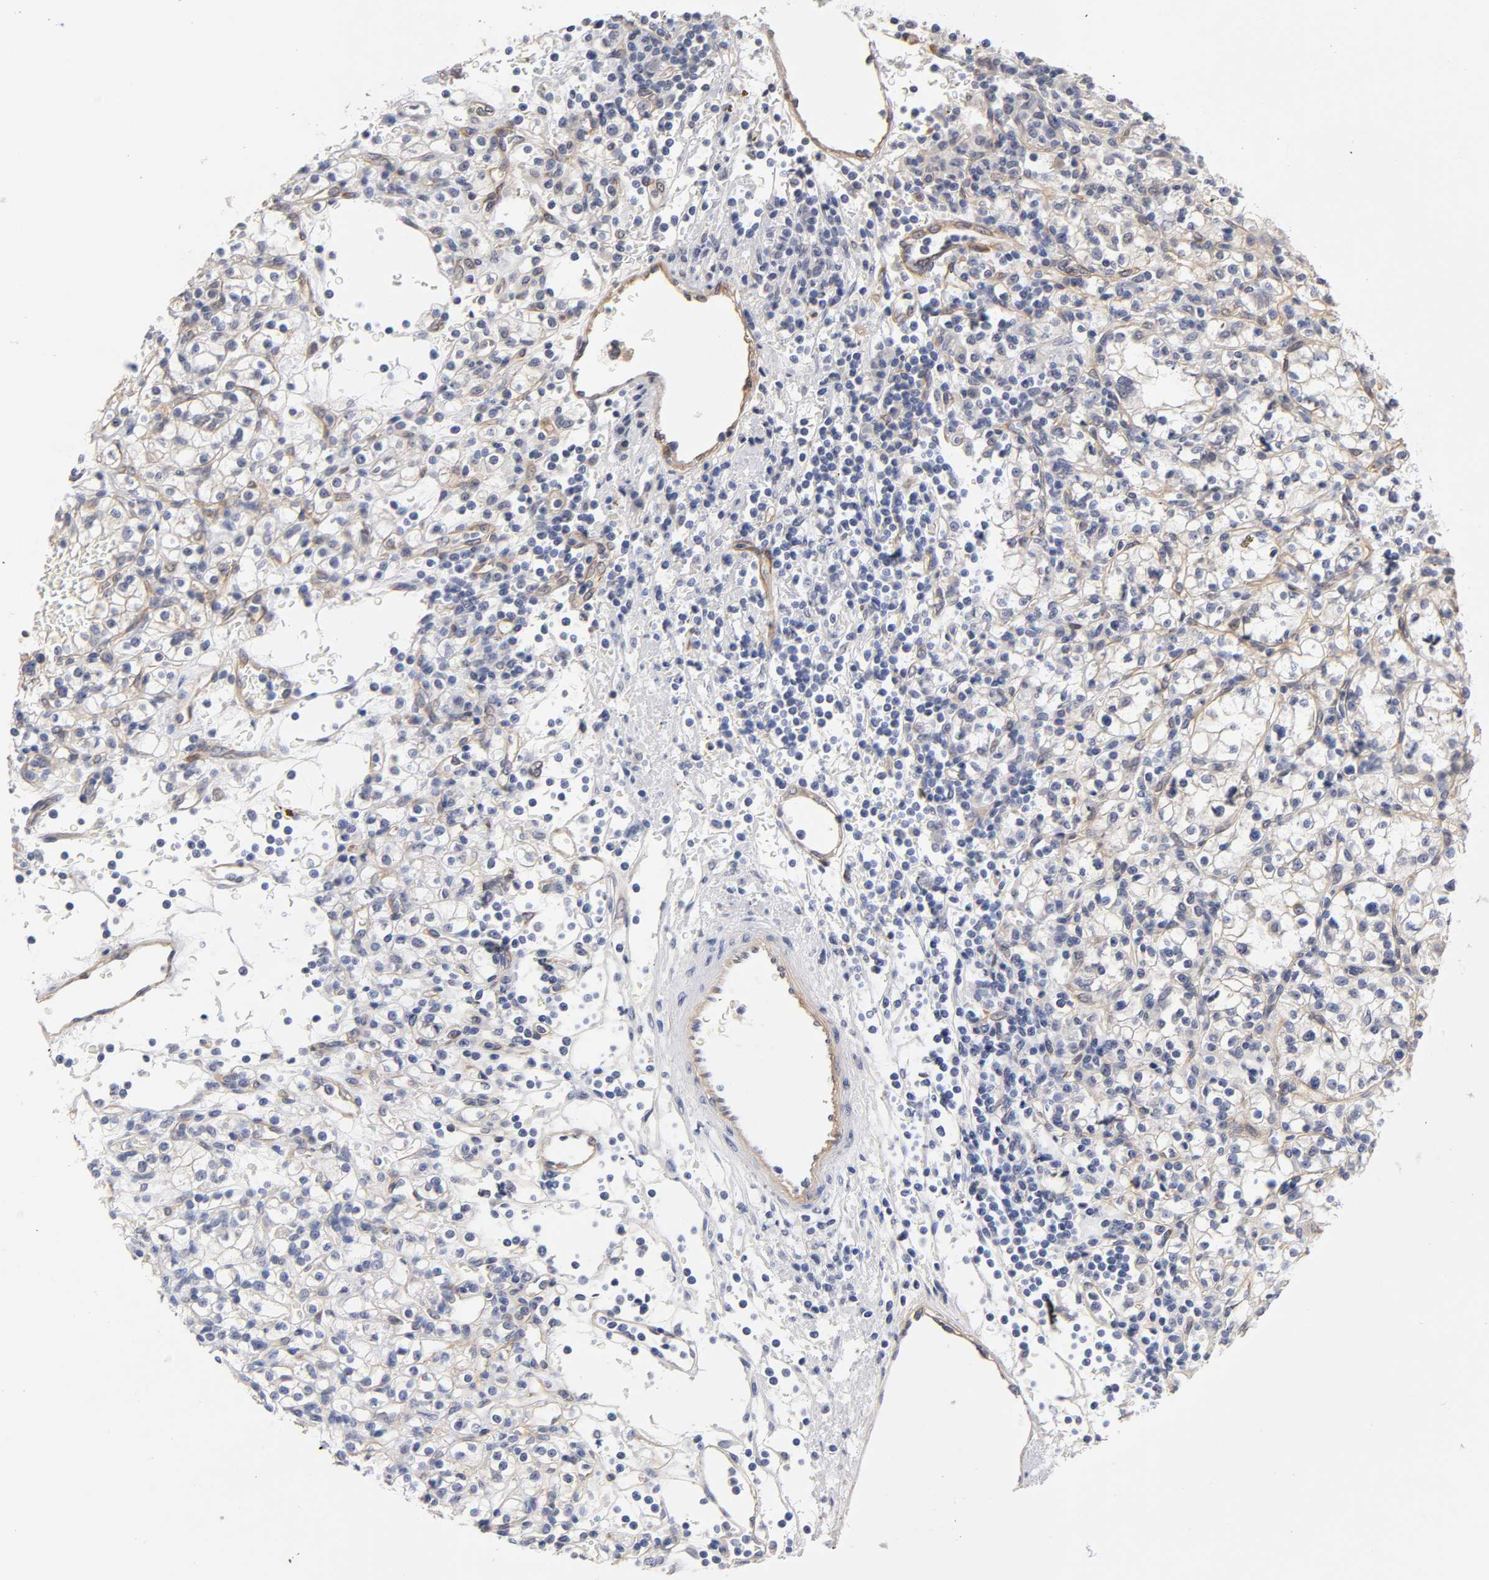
{"staining": {"intensity": "negative", "quantity": "none", "location": "none"}, "tissue": "renal cancer", "cell_type": "Tumor cells", "image_type": "cancer", "snomed": [{"axis": "morphology", "description": "Normal tissue, NOS"}, {"axis": "morphology", "description": "Adenocarcinoma, NOS"}, {"axis": "topography", "description": "Kidney"}], "caption": "Adenocarcinoma (renal) was stained to show a protein in brown. There is no significant expression in tumor cells.", "gene": "LAMB1", "patient": {"sex": "female", "age": 55}}